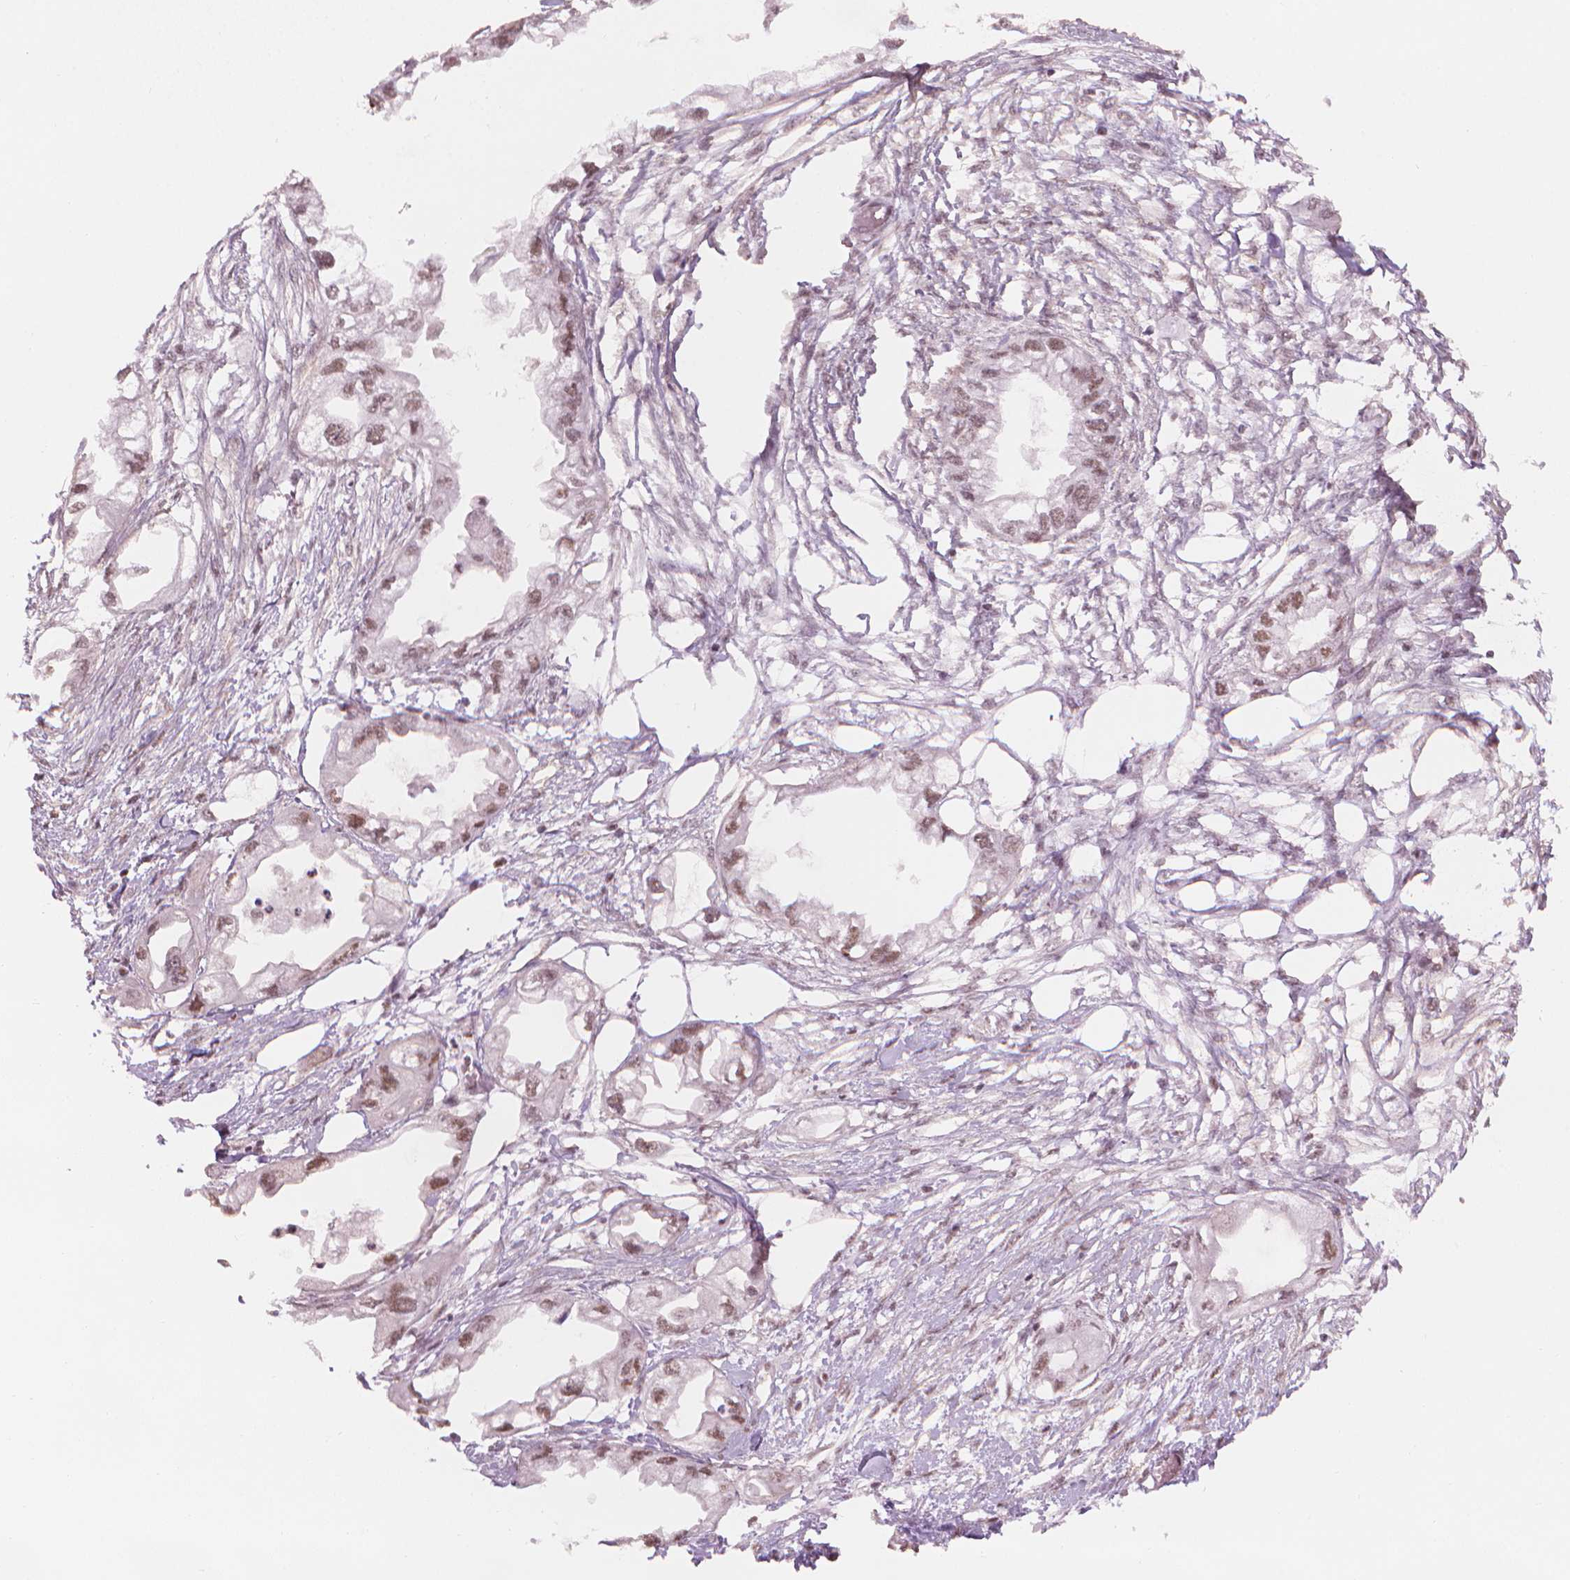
{"staining": {"intensity": "moderate", "quantity": ">75%", "location": "nuclear"}, "tissue": "endometrial cancer", "cell_type": "Tumor cells", "image_type": "cancer", "snomed": [{"axis": "morphology", "description": "Adenocarcinoma, NOS"}, {"axis": "morphology", "description": "Adenocarcinoma, metastatic, NOS"}, {"axis": "topography", "description": "Adipose tissue"}, {"axis": "topography", "description": "Endometrium"}], "caption": "Protein analysis of endometrial metastatic adenocarcinoma tissue reveals moderate nuclear staining in about >75% of tumor cells. (DAB = brown stain, brightfield microscopy at high magnification).", "gene": "HOXD4", "patient": {"sex": "female", "age": 67}}